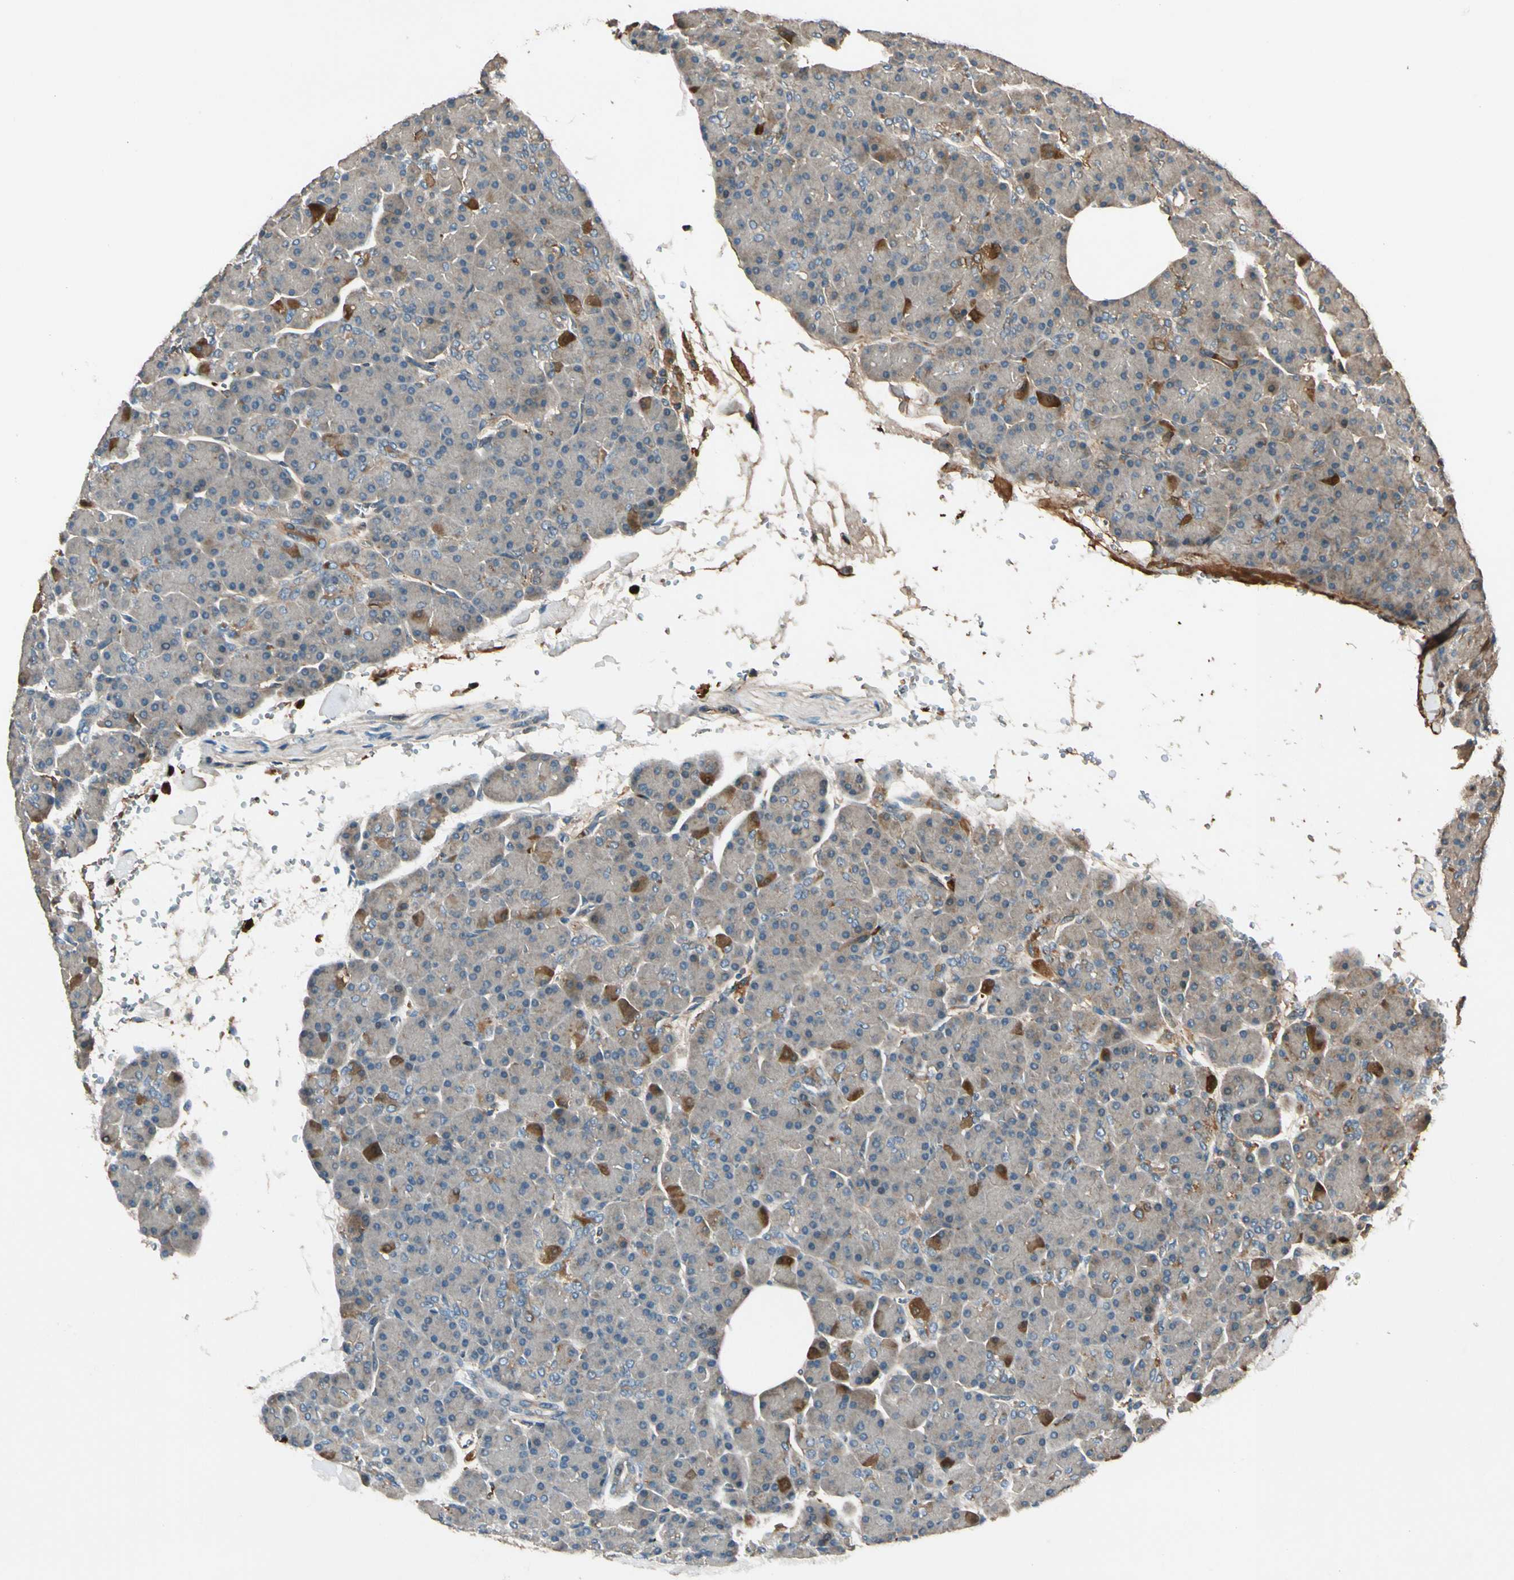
{"staining": {"intensity": "weak", "quantity": ">75%", "location": "cytoplasmic/membranous"}, "tissue": "pancreas", "cell_type": "Exocrine glandular cells", "image_type": "normal", "snomed": [{"axis": "morphology", "description": "Normal tissue, NOS"}, {"axis": "topography", "description": "Pancreas"}], "caption": "A high-resolution image shows immunohistochemistry (IHC) staining of normal pancreas, which displays weak cytoplasmic/membranous expression in approximately >75% of exocrine glandular cells. The staining was performed using DAB (3,3'-diaminobenzidine) to visualize the protein expression in brown, while the nuclei were stained in blue with hematoxylin (Magnification: 20x).", "gene": "STX11", "patient": {"sex": "female", "age": 43}}